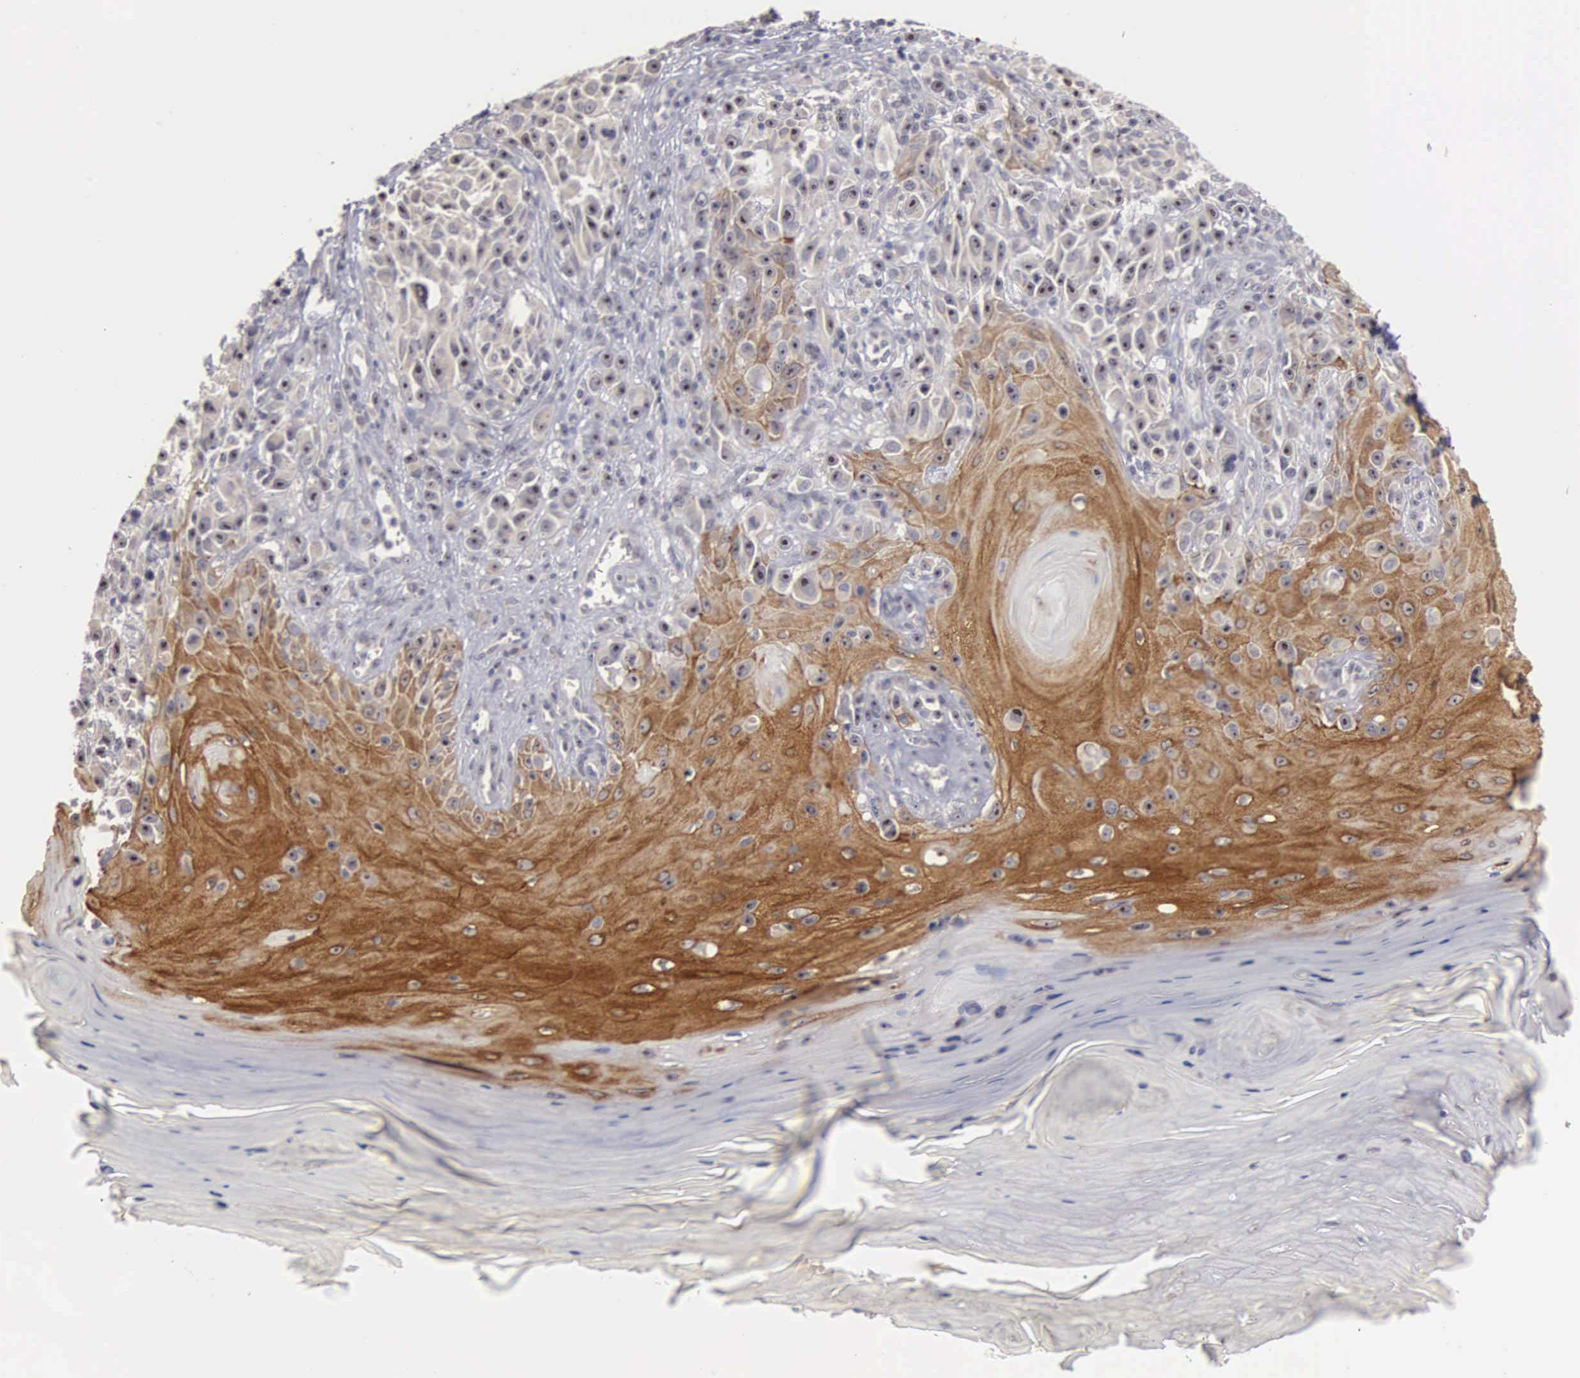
{"staining": {"intensity": "negative", "quantity": "none", "location": "none"}, "tissue": "melanoma", "cell_type": "Tumor cells", "image_type": "cancer", "snomed": [{"axis": "morphology", "description": "Malignant melanoma, NOS"}, {"axis": "topography", "description": "Skin"}], "caption": "There is no significant expression in tumor cells of malignant melanoma.", "gene": "AMN", "patient": {"sex": "female", "age": 82}}